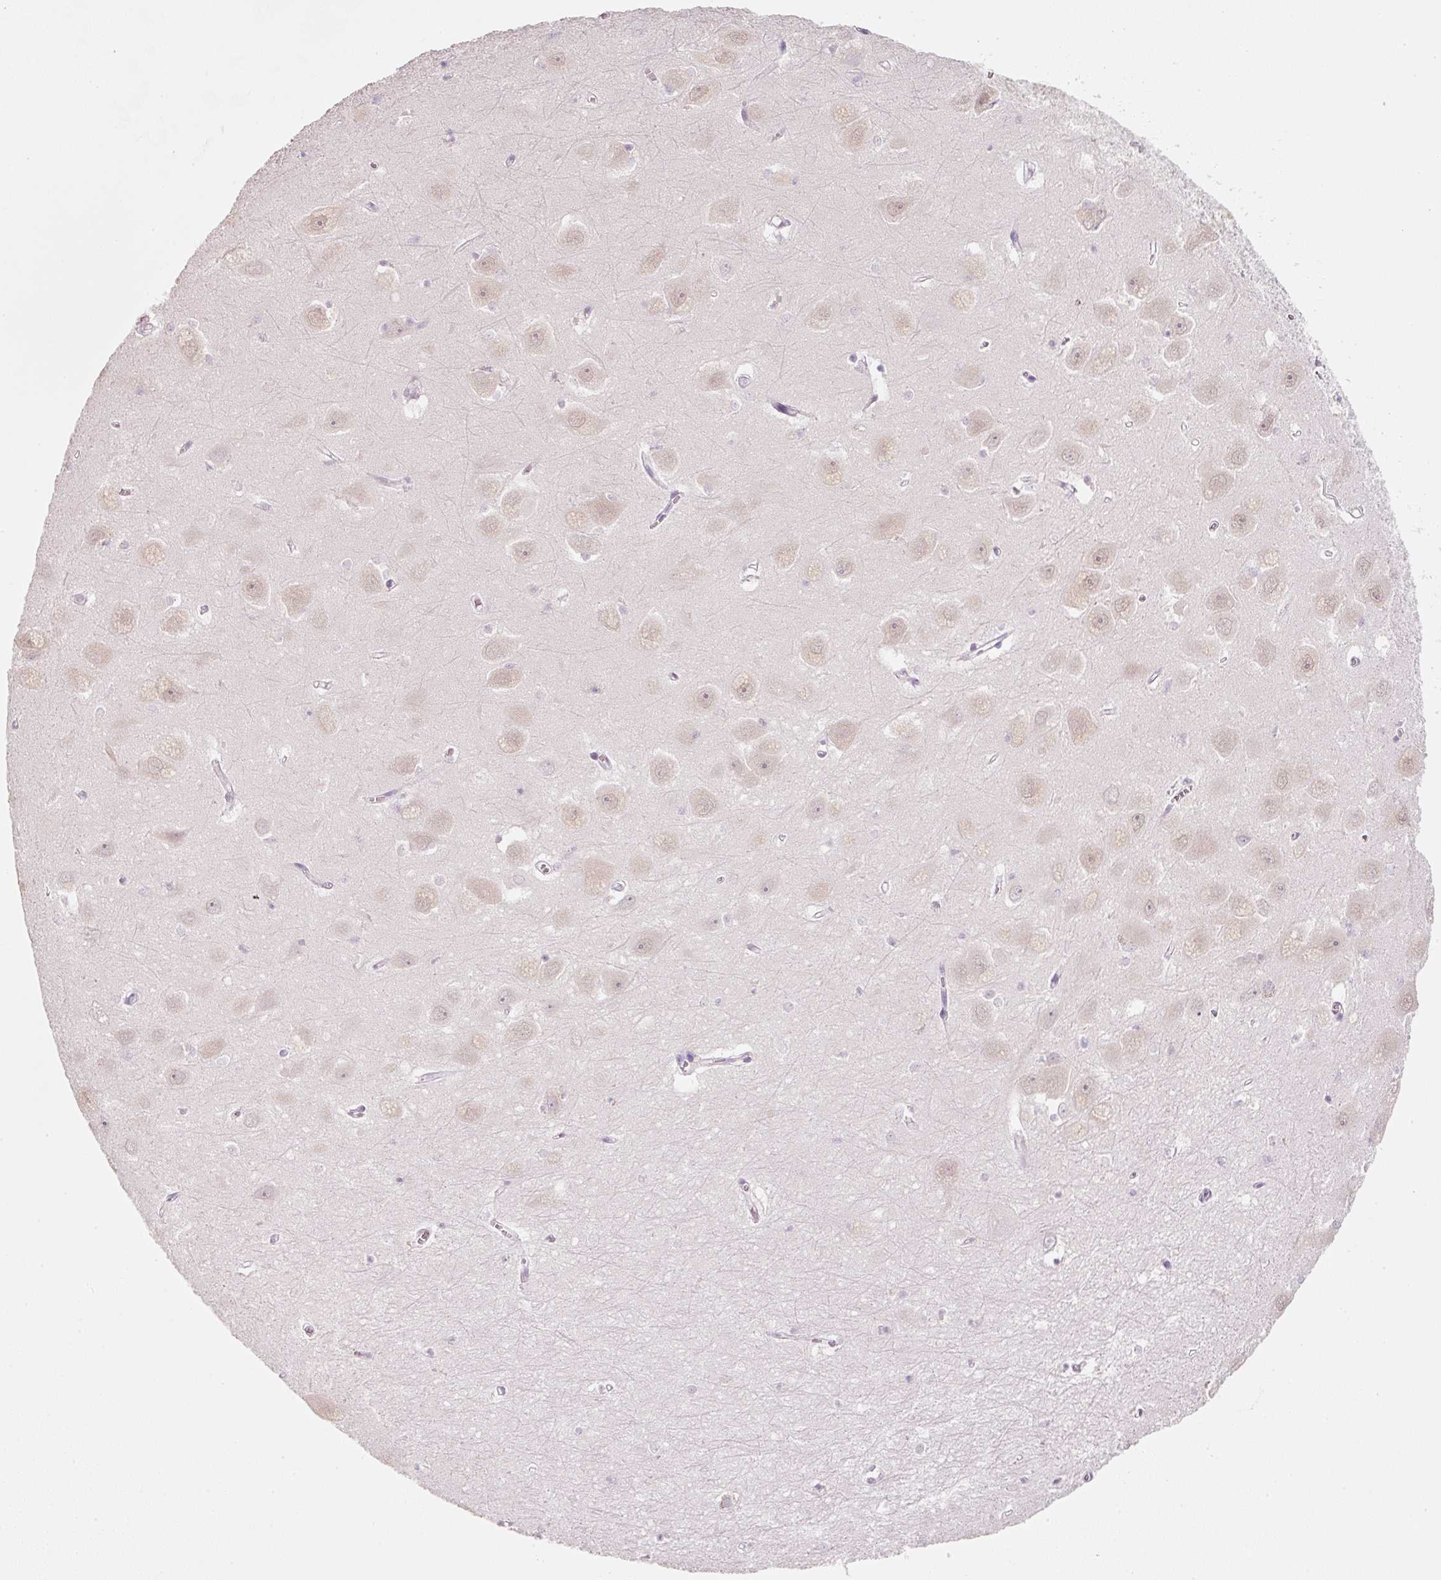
{"staining": {"intensity": "negative", "quantity": "none", "location": "none"}, "tissue": "hippocampus", "cell_type": "Glial cells", "image_type": "normal", "snomed": [{"axis": "morphology", "description": "Normal tissue, NOS"}, {"axis": "topography", "description": "Hippocampus"}], "caption": "Immunohistochemistry (IHC) histopathology image of unremarkable hippocampus: human hippocampus stained with DAB displays no significant protein staining in glial cells.", "gene": "ENSG00000206549", "patient": {"sex": "female", "age": 64}}